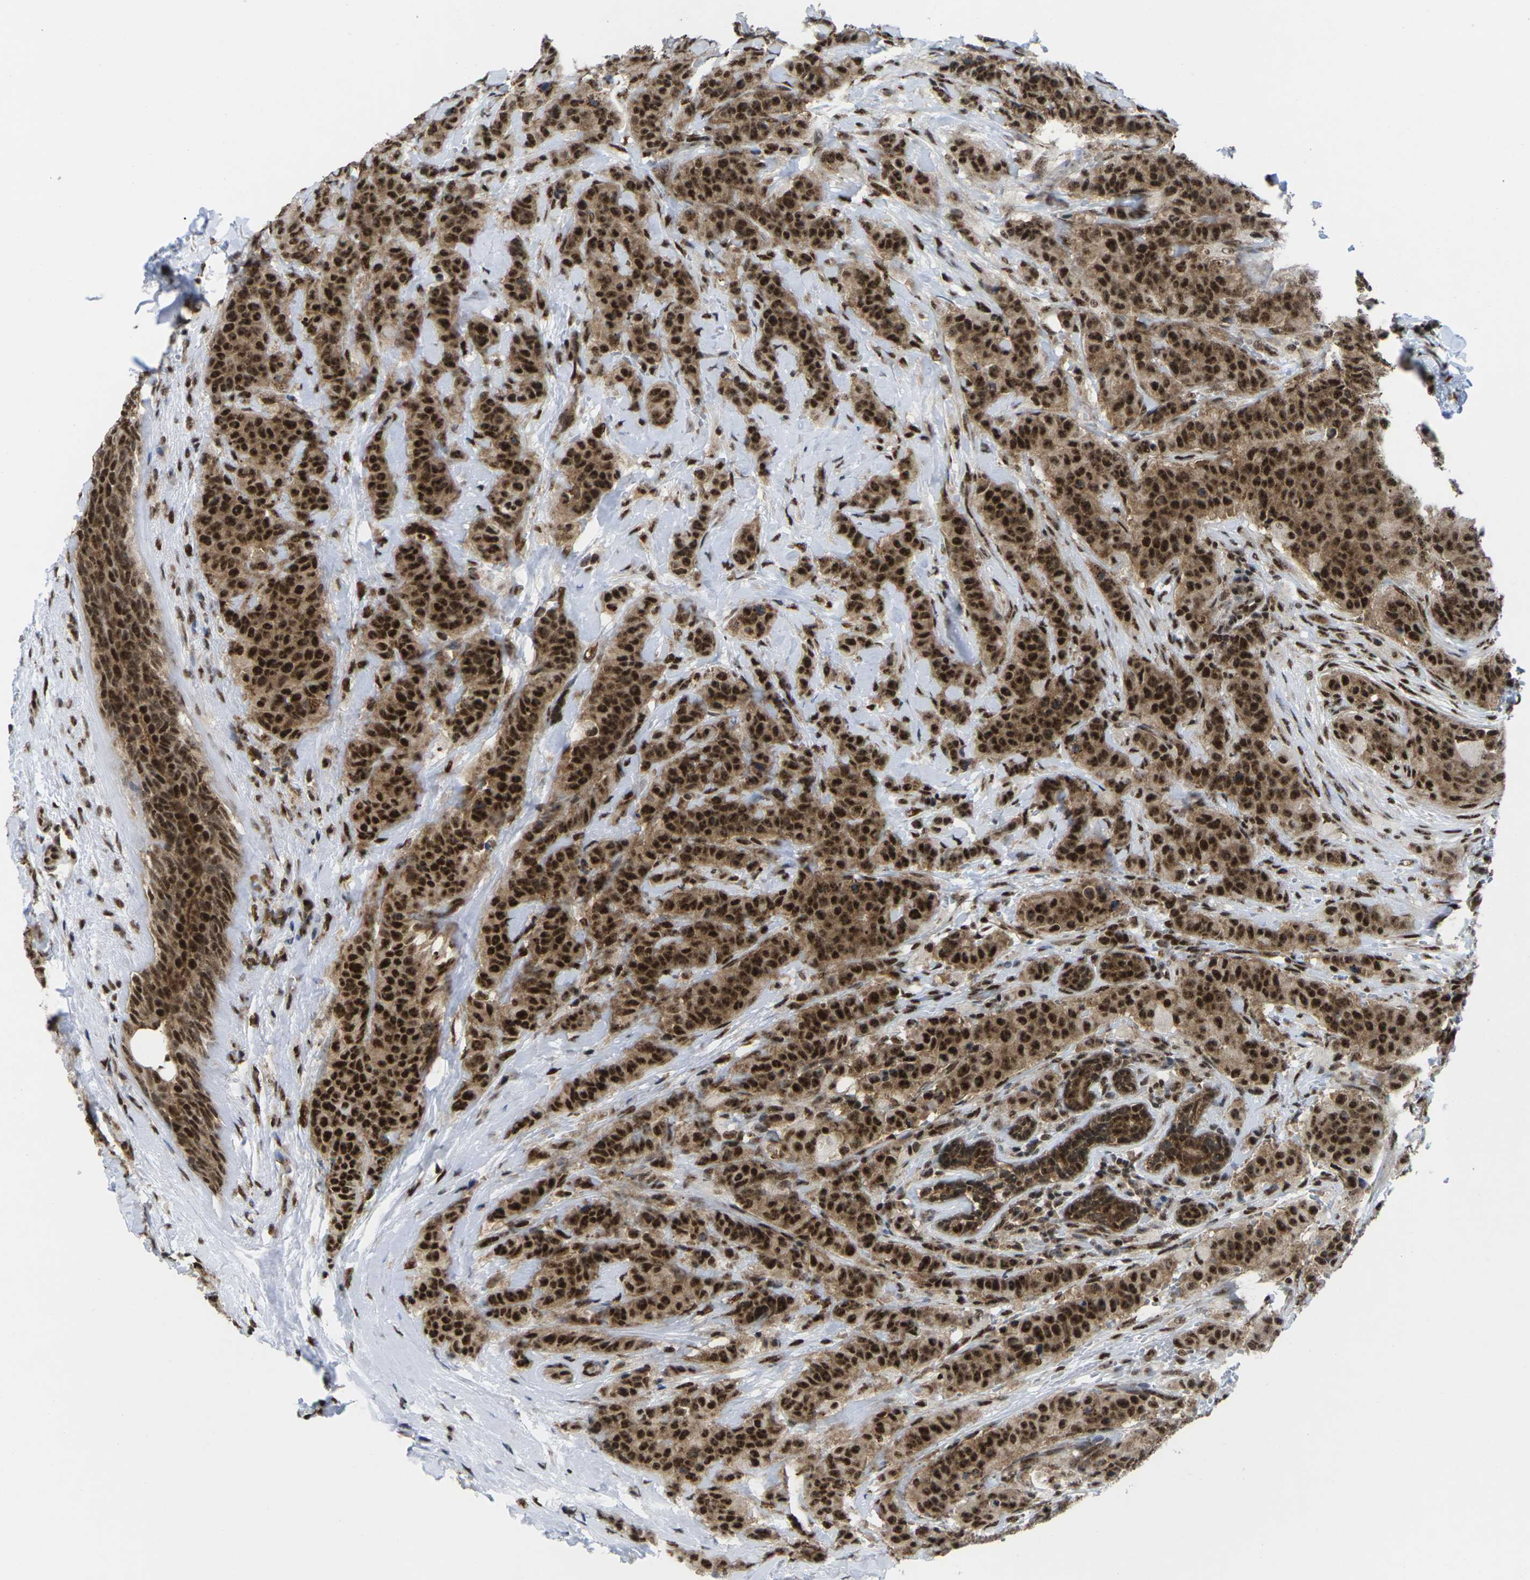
{"staining": {"intensity": "strong", "quantity": ">75%", "location": "cytoplasmic/membranous,nuclear"}, "tissue": "breast cancer", "cell_type": "Tumor cells", "image_type": "cancer", "snomed": [{"axis": "morphology", "description": "Normal tissue, NOS"}, {"axis": "morphology", "description": "Duct carcinoma"}, {"axis": "topography", "description": "Breast"}], "caption": "The image demonstrates a brown stain indicating the presence of a protein in the cytoplasmic/membranous and nuclear of tumor cells in breast cancer (invasive ductal carcinoma).", "gene": "MAGOH", "patient": {"sex": "female", "age": 40}}